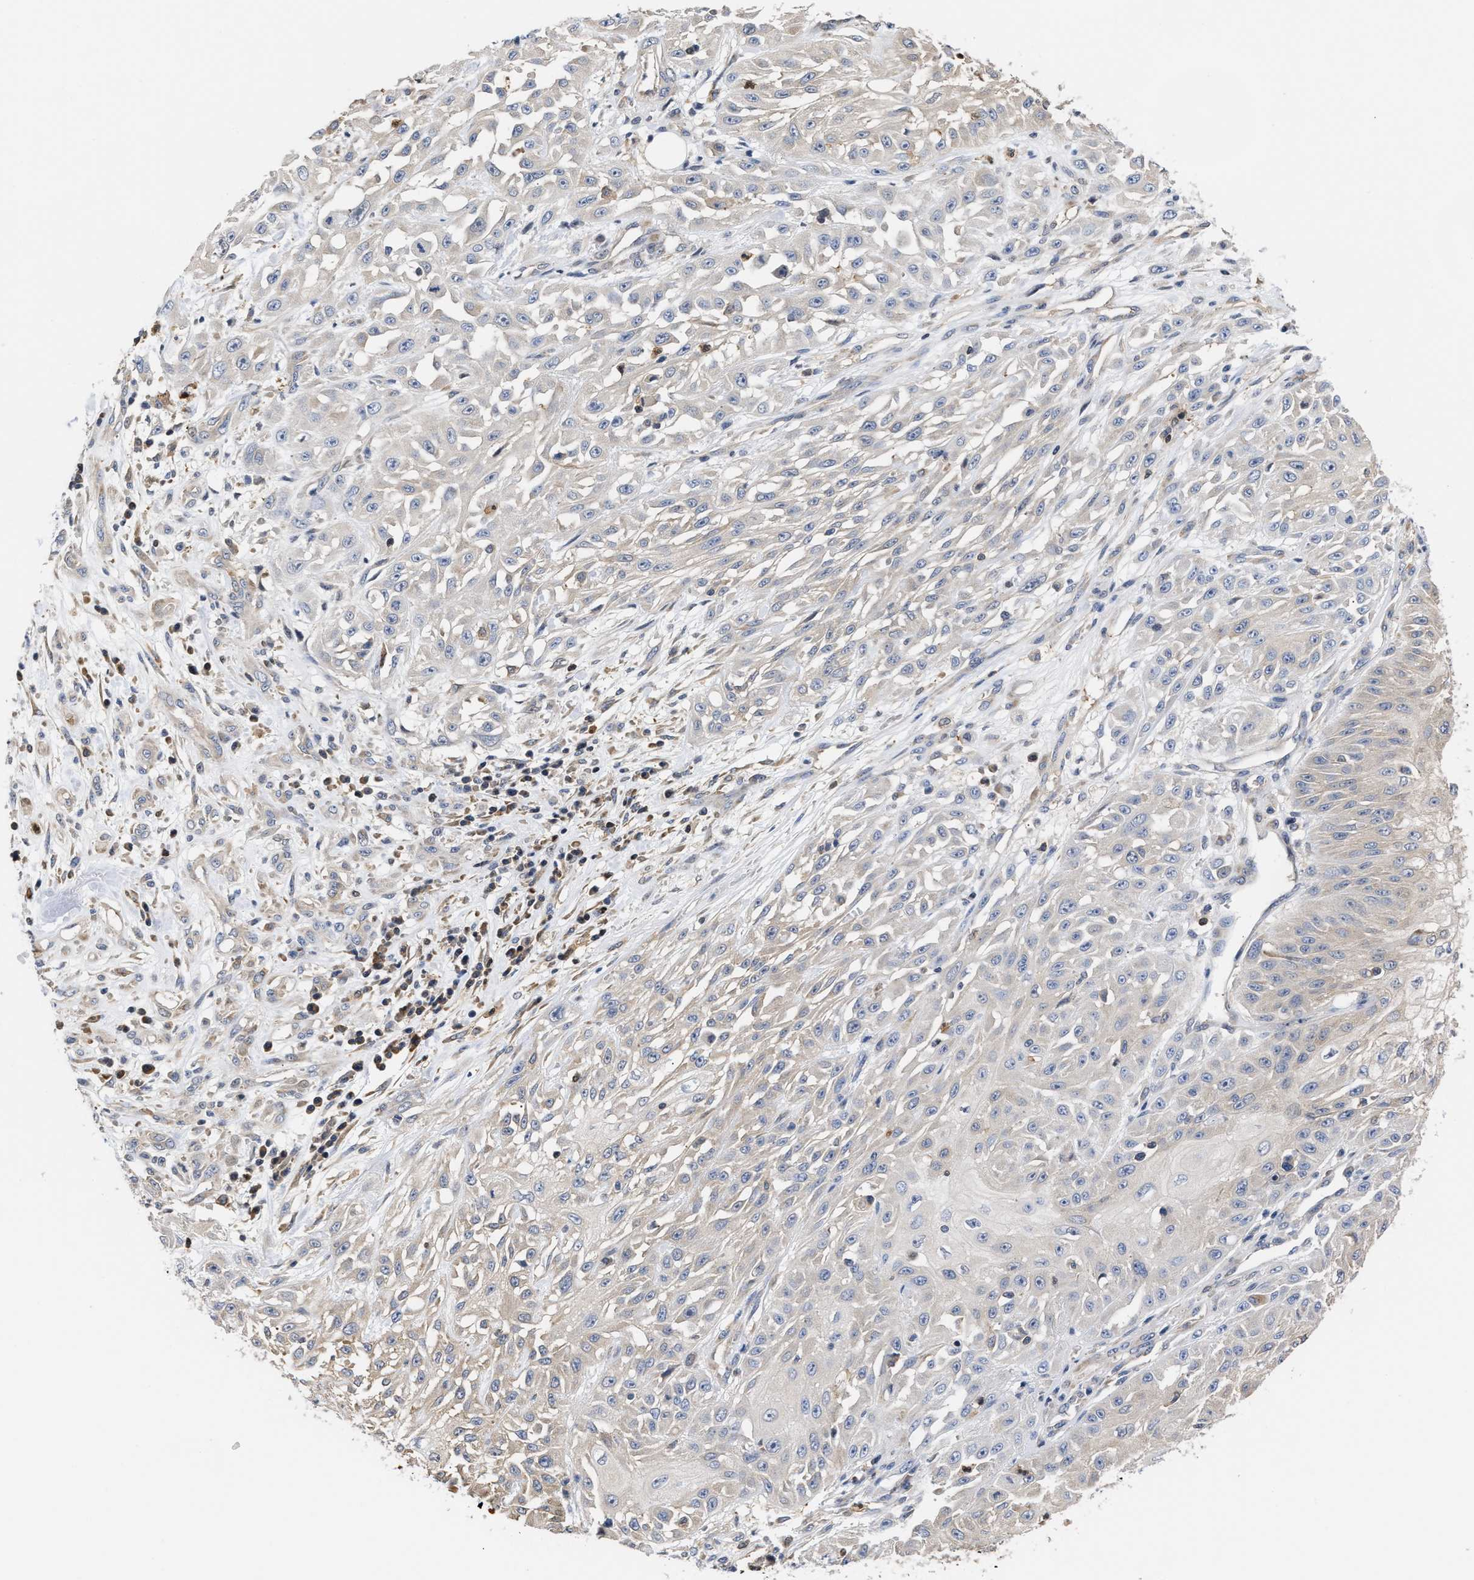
{"staining": {"intensity": "negative", "quantity": "none", "location": "none"}, "tissue": "skin cancer", "cell_type": "Tumor cells", "image_type": "cancer", "snomed": [{"axis": "morphology", "description": "Squamous cell carcinoma, NOS"}, {"axis": "morphology", "description": "Squamous cell carcinoma, metastatic, NOS"}, {"axis": "topography", "description": "Skin"}, {"axis": "topography", "description": "Lymph node"}], "caption": "Tumor cells show no significant protein staining in squamous cell carcinoma (skin).", "gene": "KLHDC1", "patient": {"sex": "male", "age": 75}}